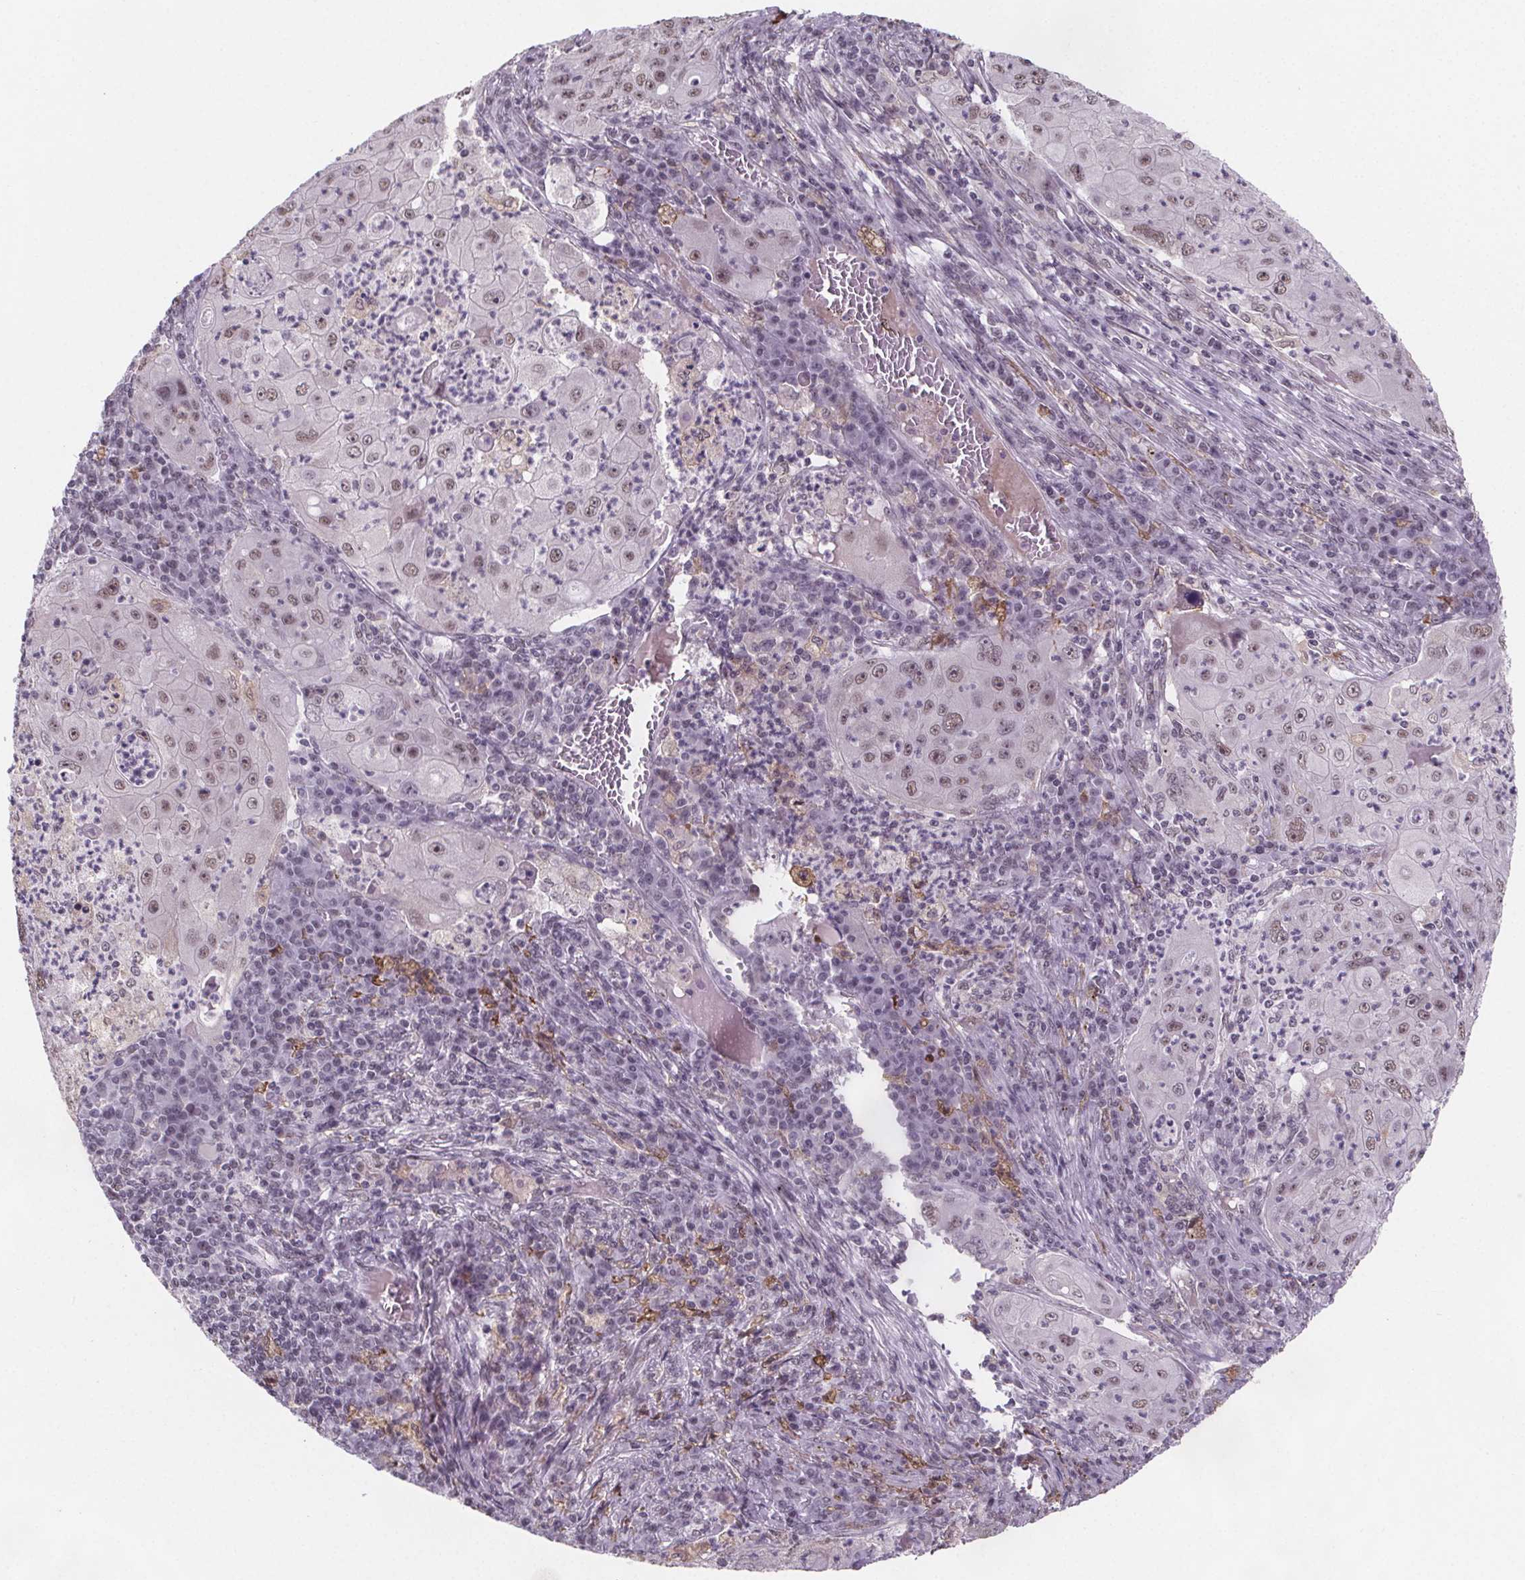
{"staining": {"intensity": "moderate", "quantity": "25%-75%", "location": "nuclear"}, "tissue": "lung cancer", "cell_type": "Tumor cells", "image_type": "cancer", "snomed": [{"axis": "morphology", "description": "Squamous cell carcinoma, NOS"}, {"axis": "topography", "description": "Lung"}], "caption": "High-magnification brightfield microscopy of squamous cell carcinoma (lung) stained with DAB (3,3'-diaminobenzidine) (brown) and counterstained with hematoxylin (blue). tumor cells exhibit moderate nuclear expression is seen in approximately25%-75% of cells.", "gene": "ZNF572", "patient": {"sex": "female", "age": 59}}